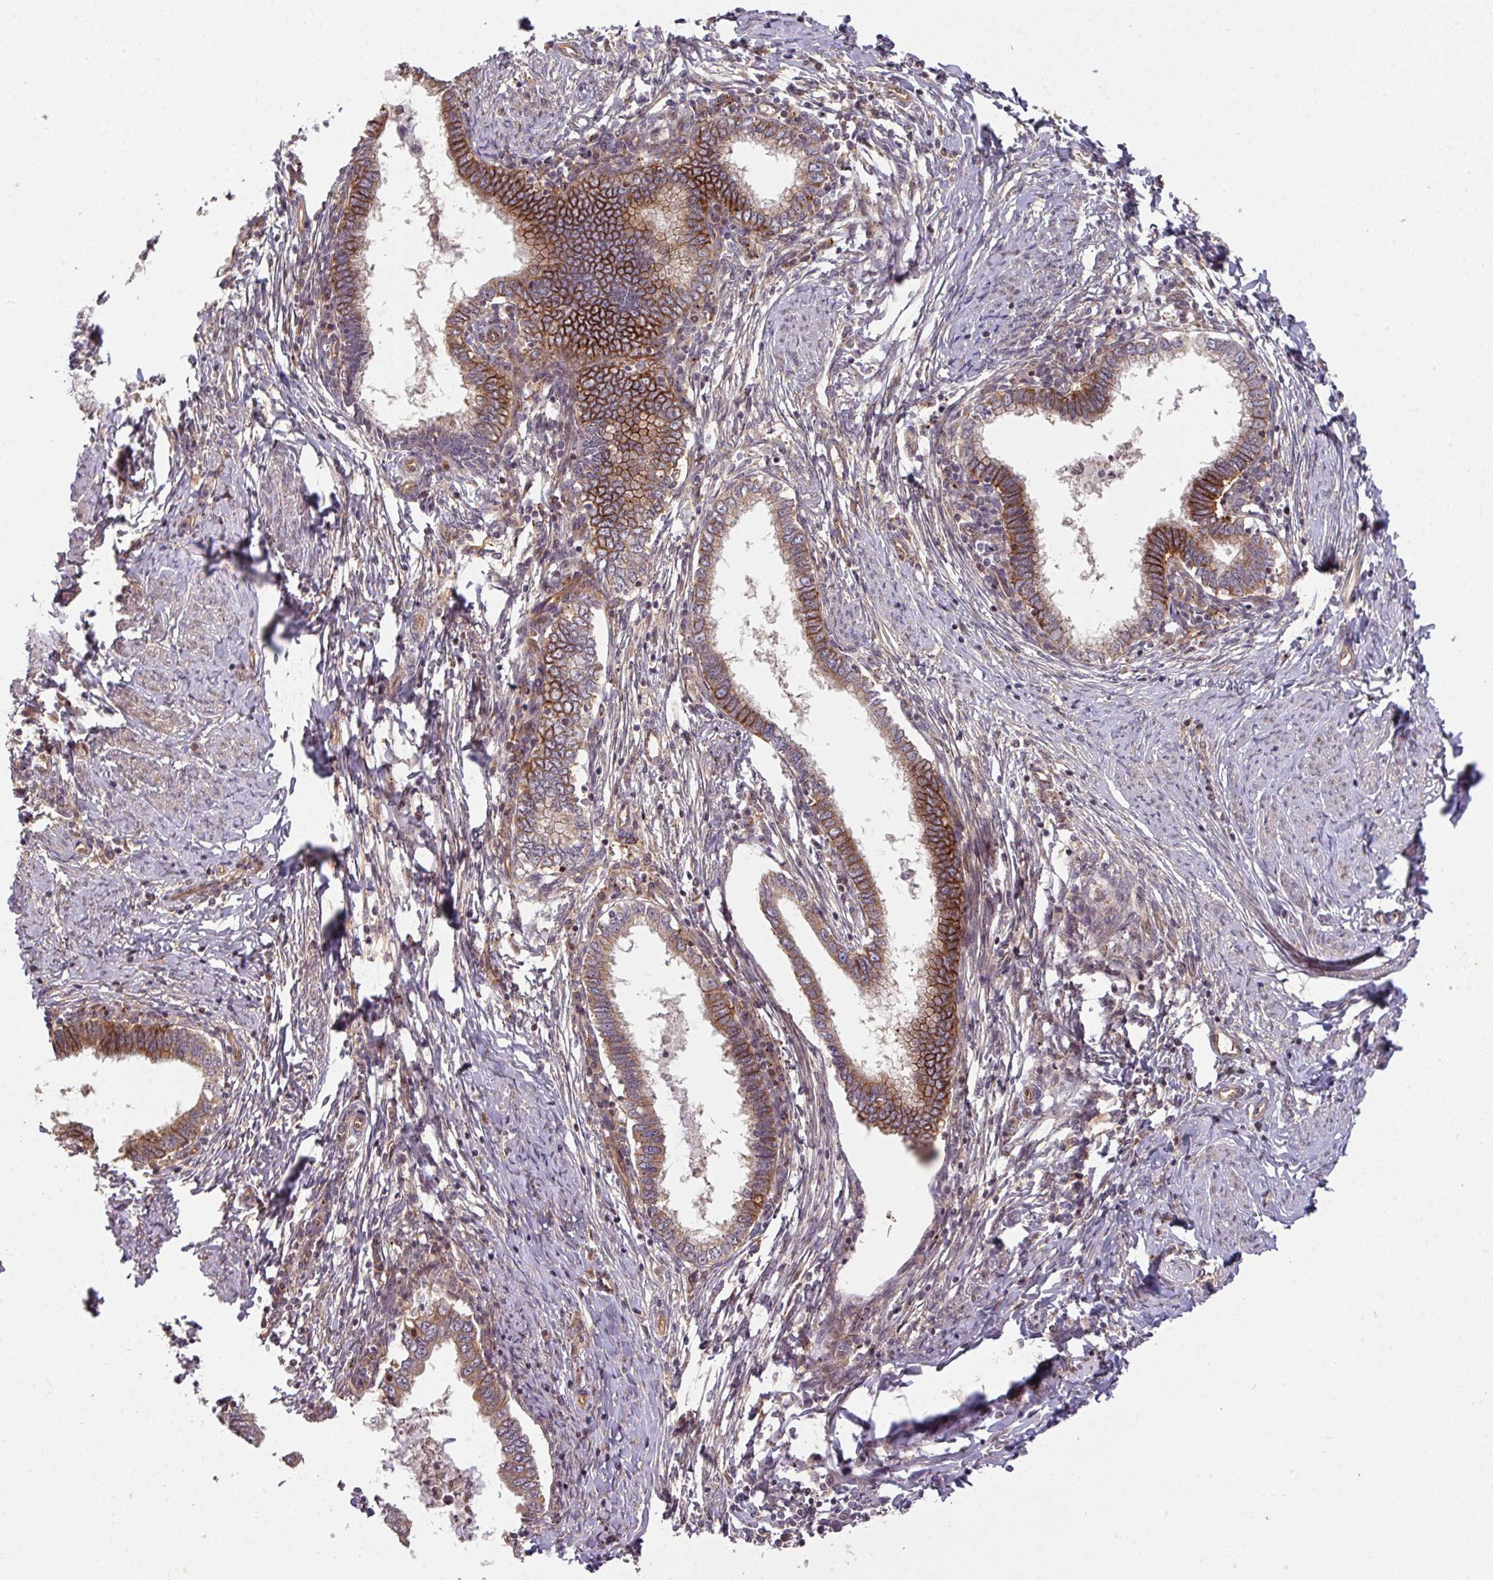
{"staining": {"intensity": "moderate", "quantity": ">75%", "location": "cytoplasmic/membranous"}, "tissue": "cervical cancer", "cell_type": "Tumor cells", "image_type": "cancer", "snomed": [{"axis": "morphology", "description": "Adenocarcinoma, NOS"}, {"axis": "topography", "description": "Cervix"}], "caption": "Immunohistochemistry (DAB (3,3'-diaminobenzidine)) staining of human cervical adenocarcinoma demonstrates moderate cytoplasmic/membranous protein positivity in approximately >75% of tumor cells. The staining is performed using DAB (3,3'-diaminobenzidine) brown chromogen to label protein expression. The nuclei are counter-stained blue using hematoxylin.", "gene": "CYFIP2", "patient": {"sex": "female", "age": 36}}